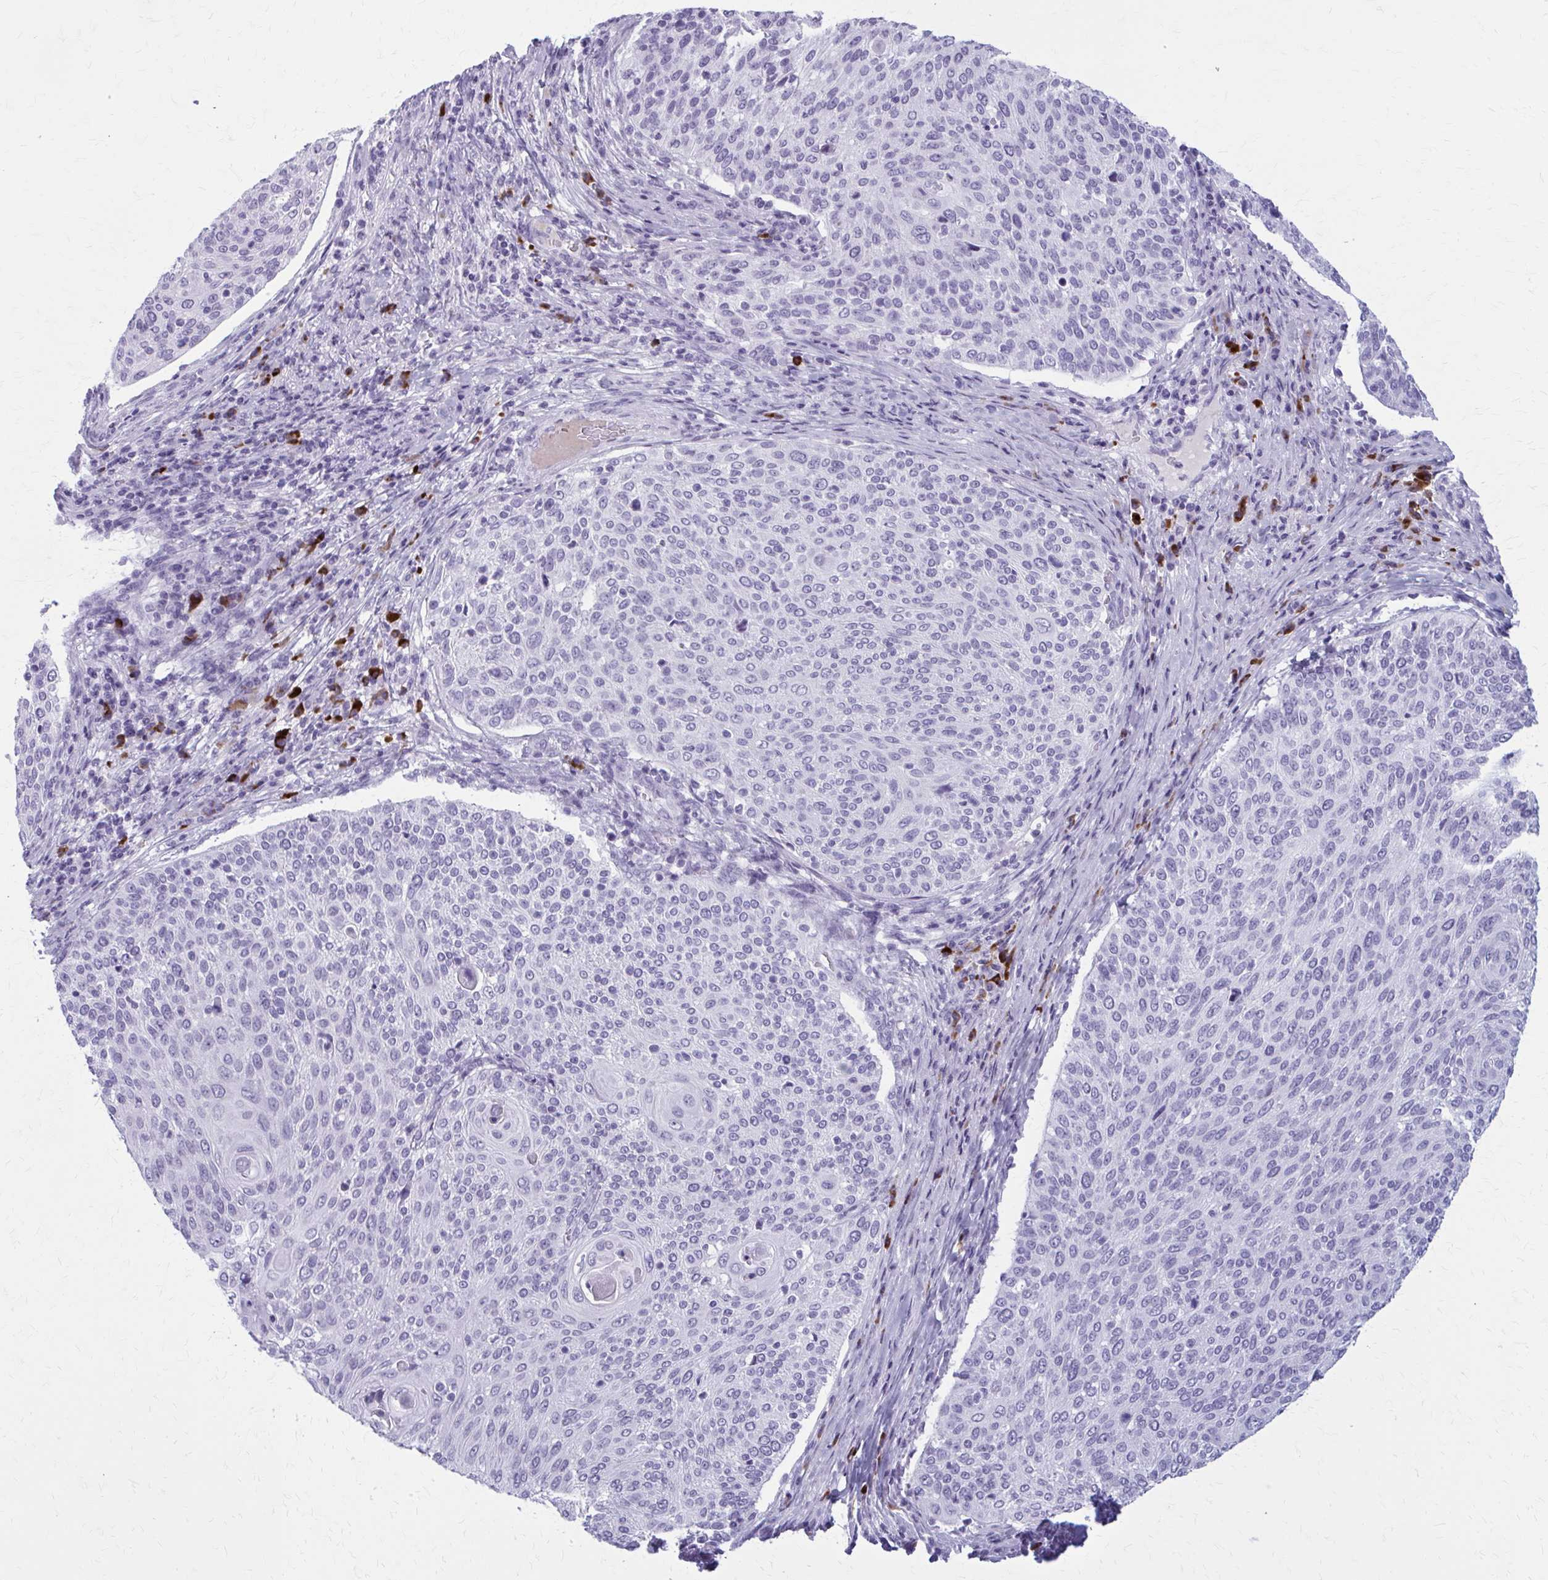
{"staining": {"intensity": "negative", "quantity": "none", "location": "none"}, "tissue": "cervical cancer", "cell_type": "Tumor cells", "image_type": "cancer", "snomed": [{"axis": "morphology", "description": "Squamous cell carcinoma, NOS"}, {"axis": "topography", "description": "Cervix"}], "caption": "The photomicrograph reveals no staining of tumor cells in squamous cell carcinoma (cervical).", "gene": "ZDHHC7", "patient": {"sex": "female", "age": 31}}